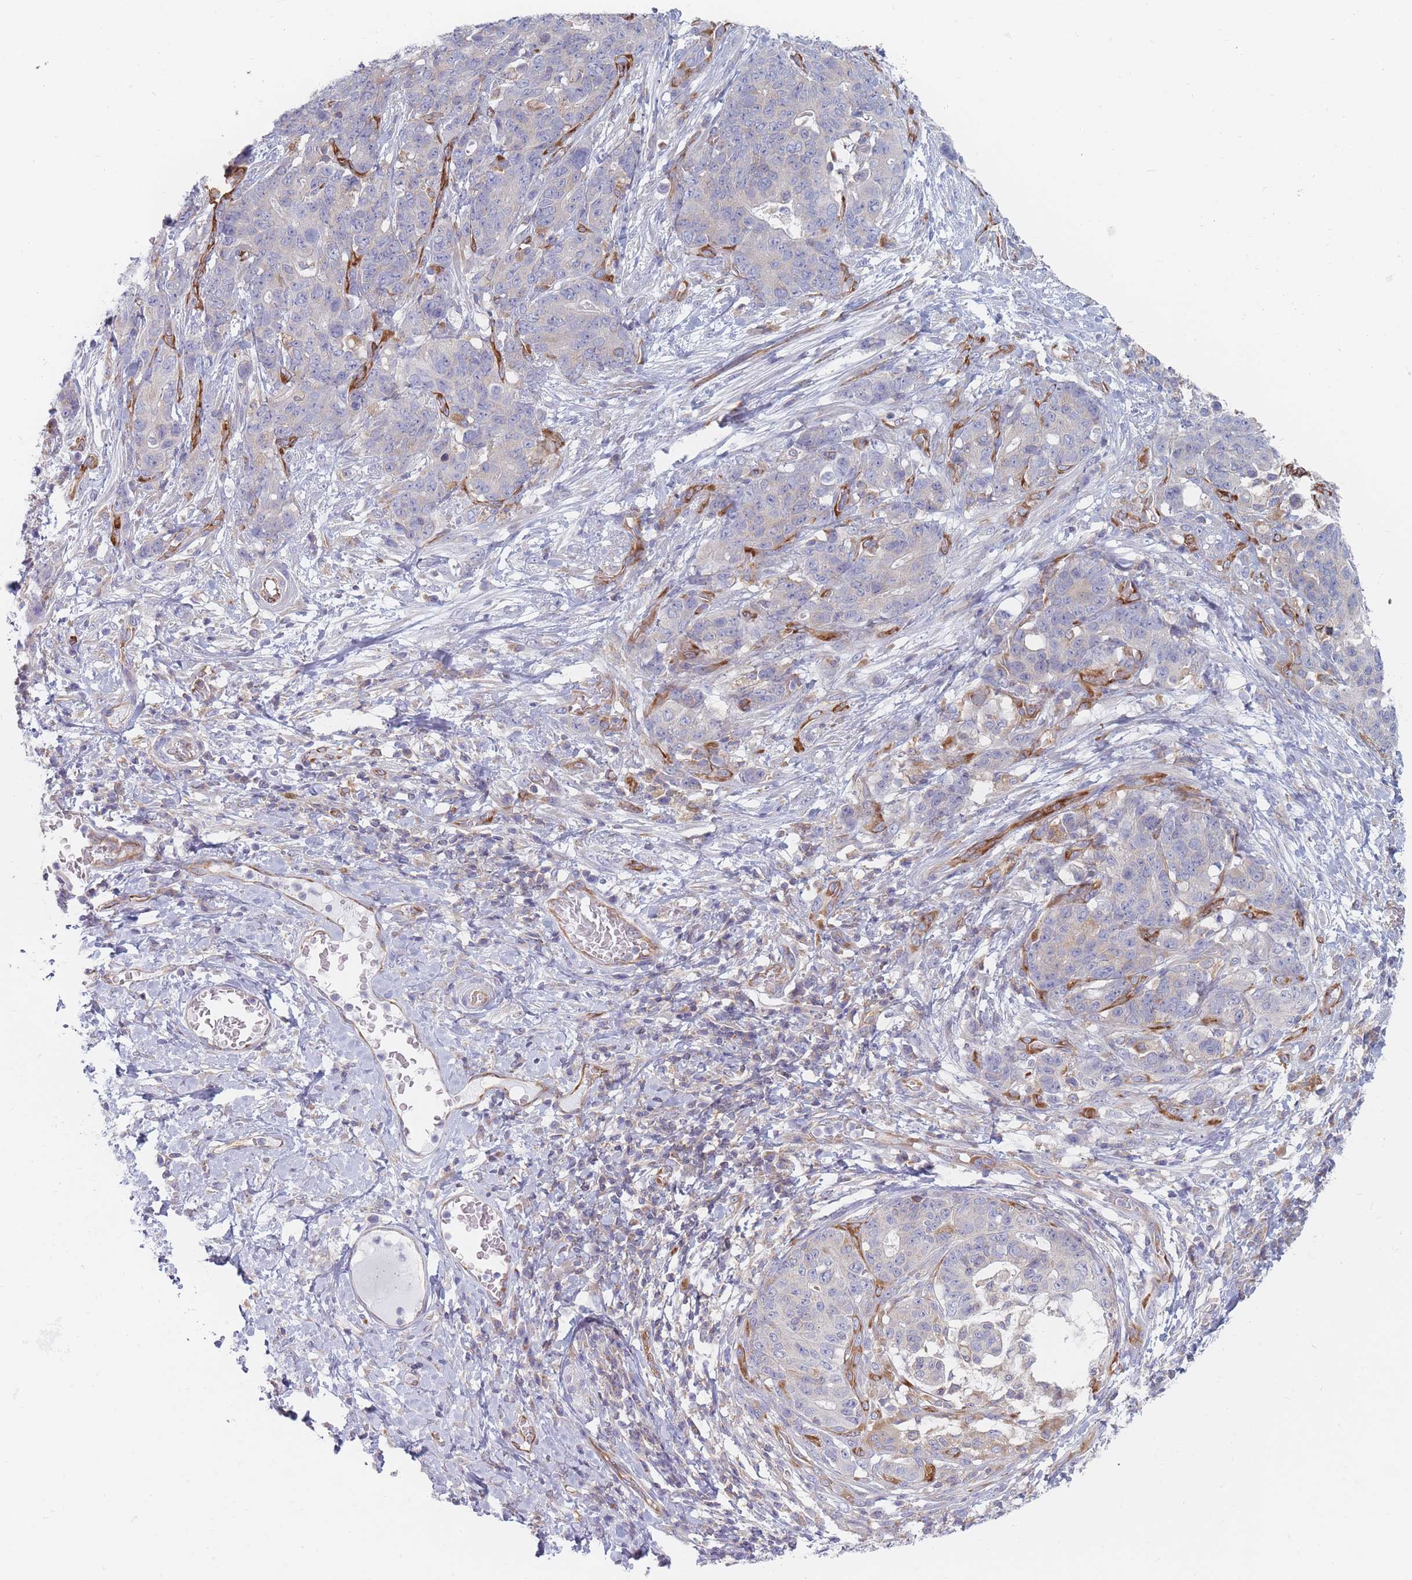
{"staining": {"intensity": "negative", "quantity": "none", "location": "none"}, "tissue": "stomach cancer", "cell_type": "Tumor cells", "image_type": "cancer", "snomed": [{"axis": "morphology", "description": "Normal tissue, NOS"}, {"axis": "morphology", "description": "Adenocarcinoma, NOS"}, {"axis": "topography", "description": "Stomach"}], "caption": "Image shows no protein positivity in tumor cells of stomach cancer tissue. (DAB immunohistochemistry visualized using brightfield microscopy, high magnification).", "gene": "MAP1S", "patient": {"sex": "female", "age": 64}}